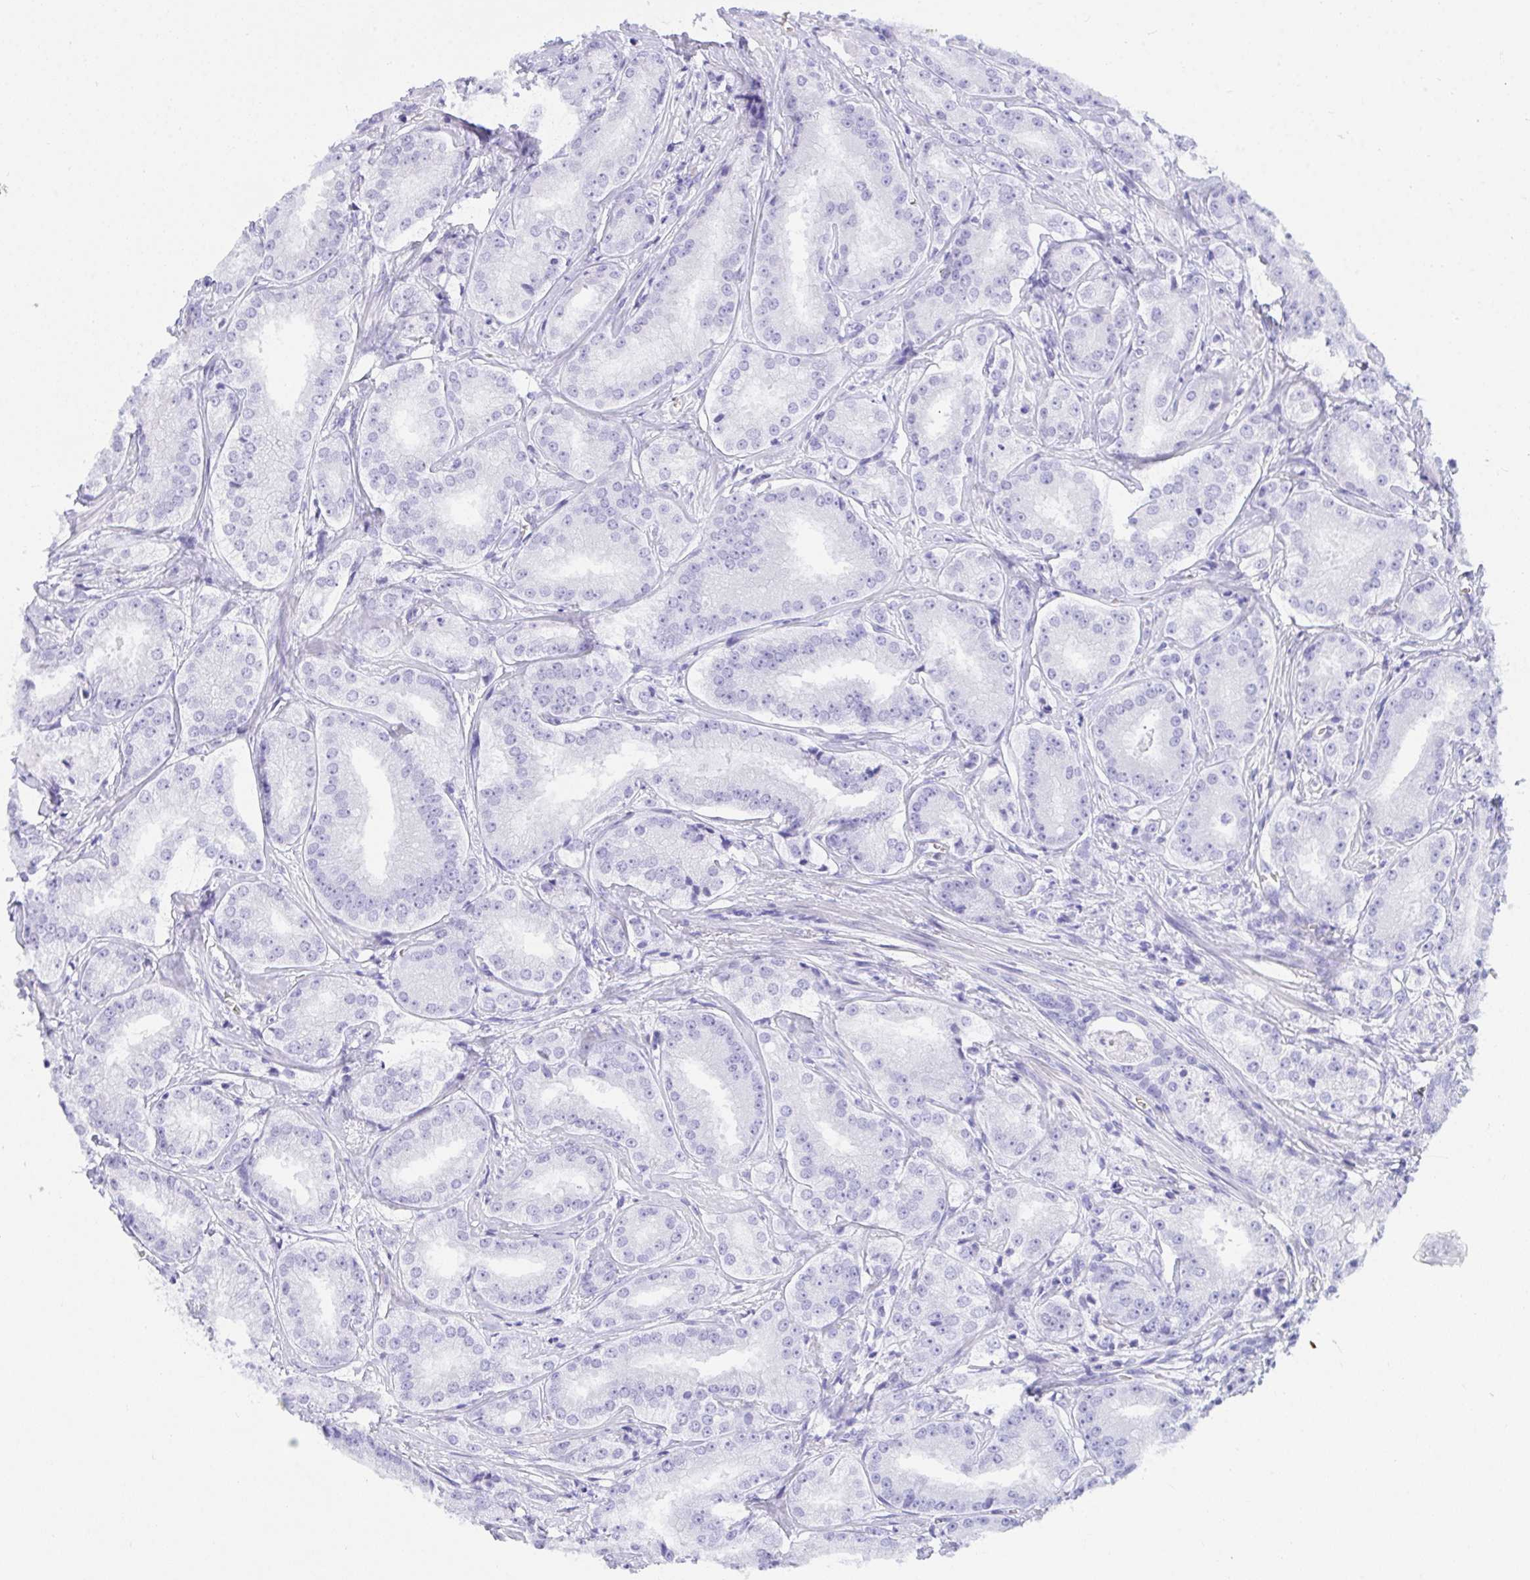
{"staining": {"intensity": "negative", "quantity": "none", "location": "none"}, "tissue": "prostate cancer", "cell_type": "Tumor cells", "image_type": "cancer", "snomed": [{"axis": "morphology", "description": "Adenocarcinoma, High grade"}, {"axis": "topography", "description": "Prostate"}], "caption": "Protein analysis of prostate cancer exhibits no significant expression in tumor cells.", "gene": "ANK1", "patient": {"sex": "male", "age": 64}}